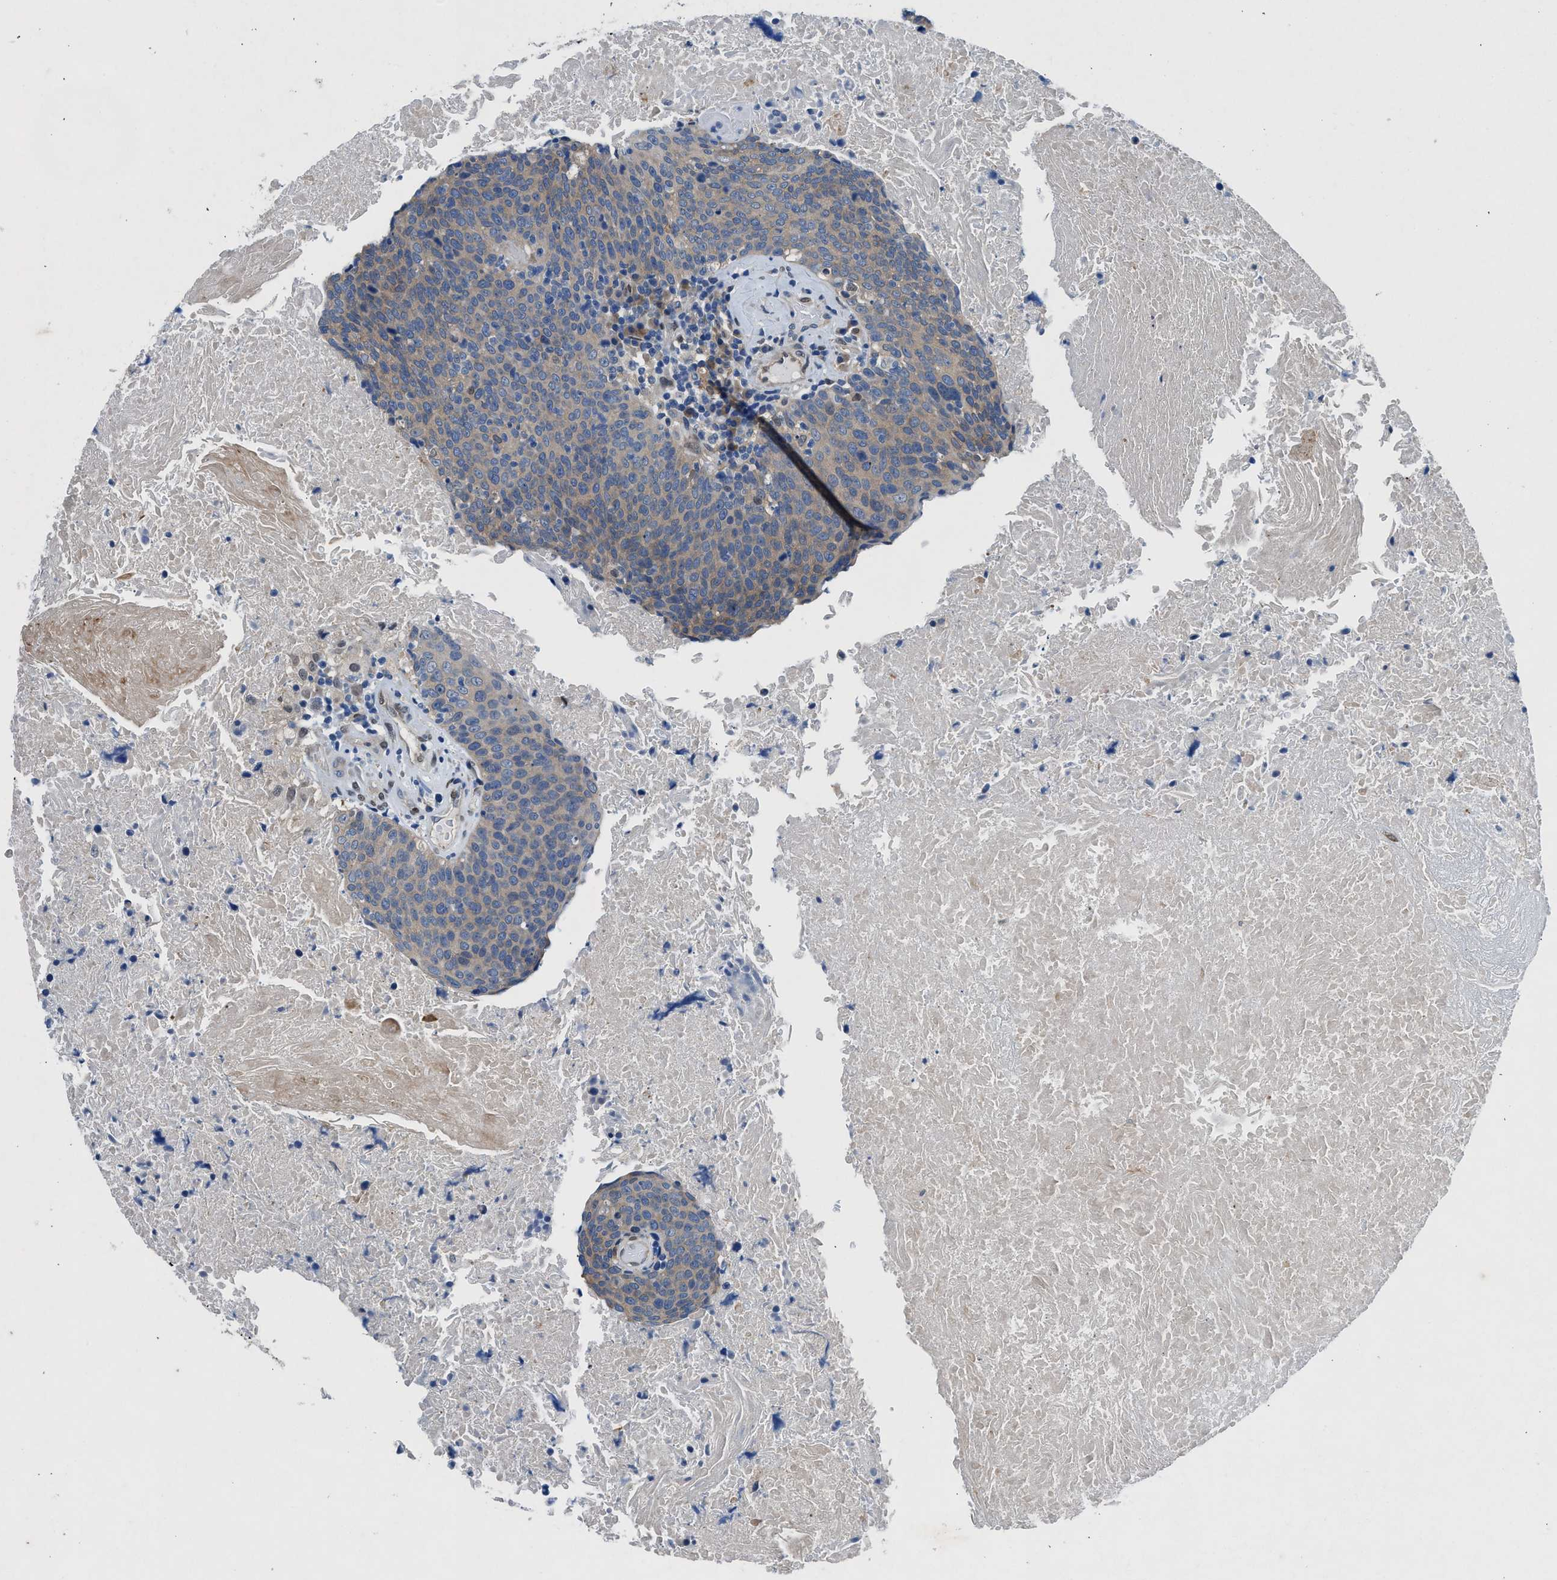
{"staining": {"intensity": "weak", "quantity": "<25%", "location": "cytoplasmic/membranous"}, "tissue": "head and neck cancer", "cell_type": "Tumor cells", "image_type": "cancer", "snomed": [{"axis": "morphology", "description": "Squamous cell carcinoma, NOS"}, {"axis": "morphology", "description": "Squamous cell carcinoma, metastatic, NOS"}, {"axis": "topography", "description": "Lymph node"}, {"axis": "topography", "description": "Head-Neck"}], "caption": "Immunohistochemical staining of squamous cell carcinoma (head and neck) shows no significant positivity in tumor cells.", "gene": "COPS2", "patient": {"sex": "male", "age": 62}}